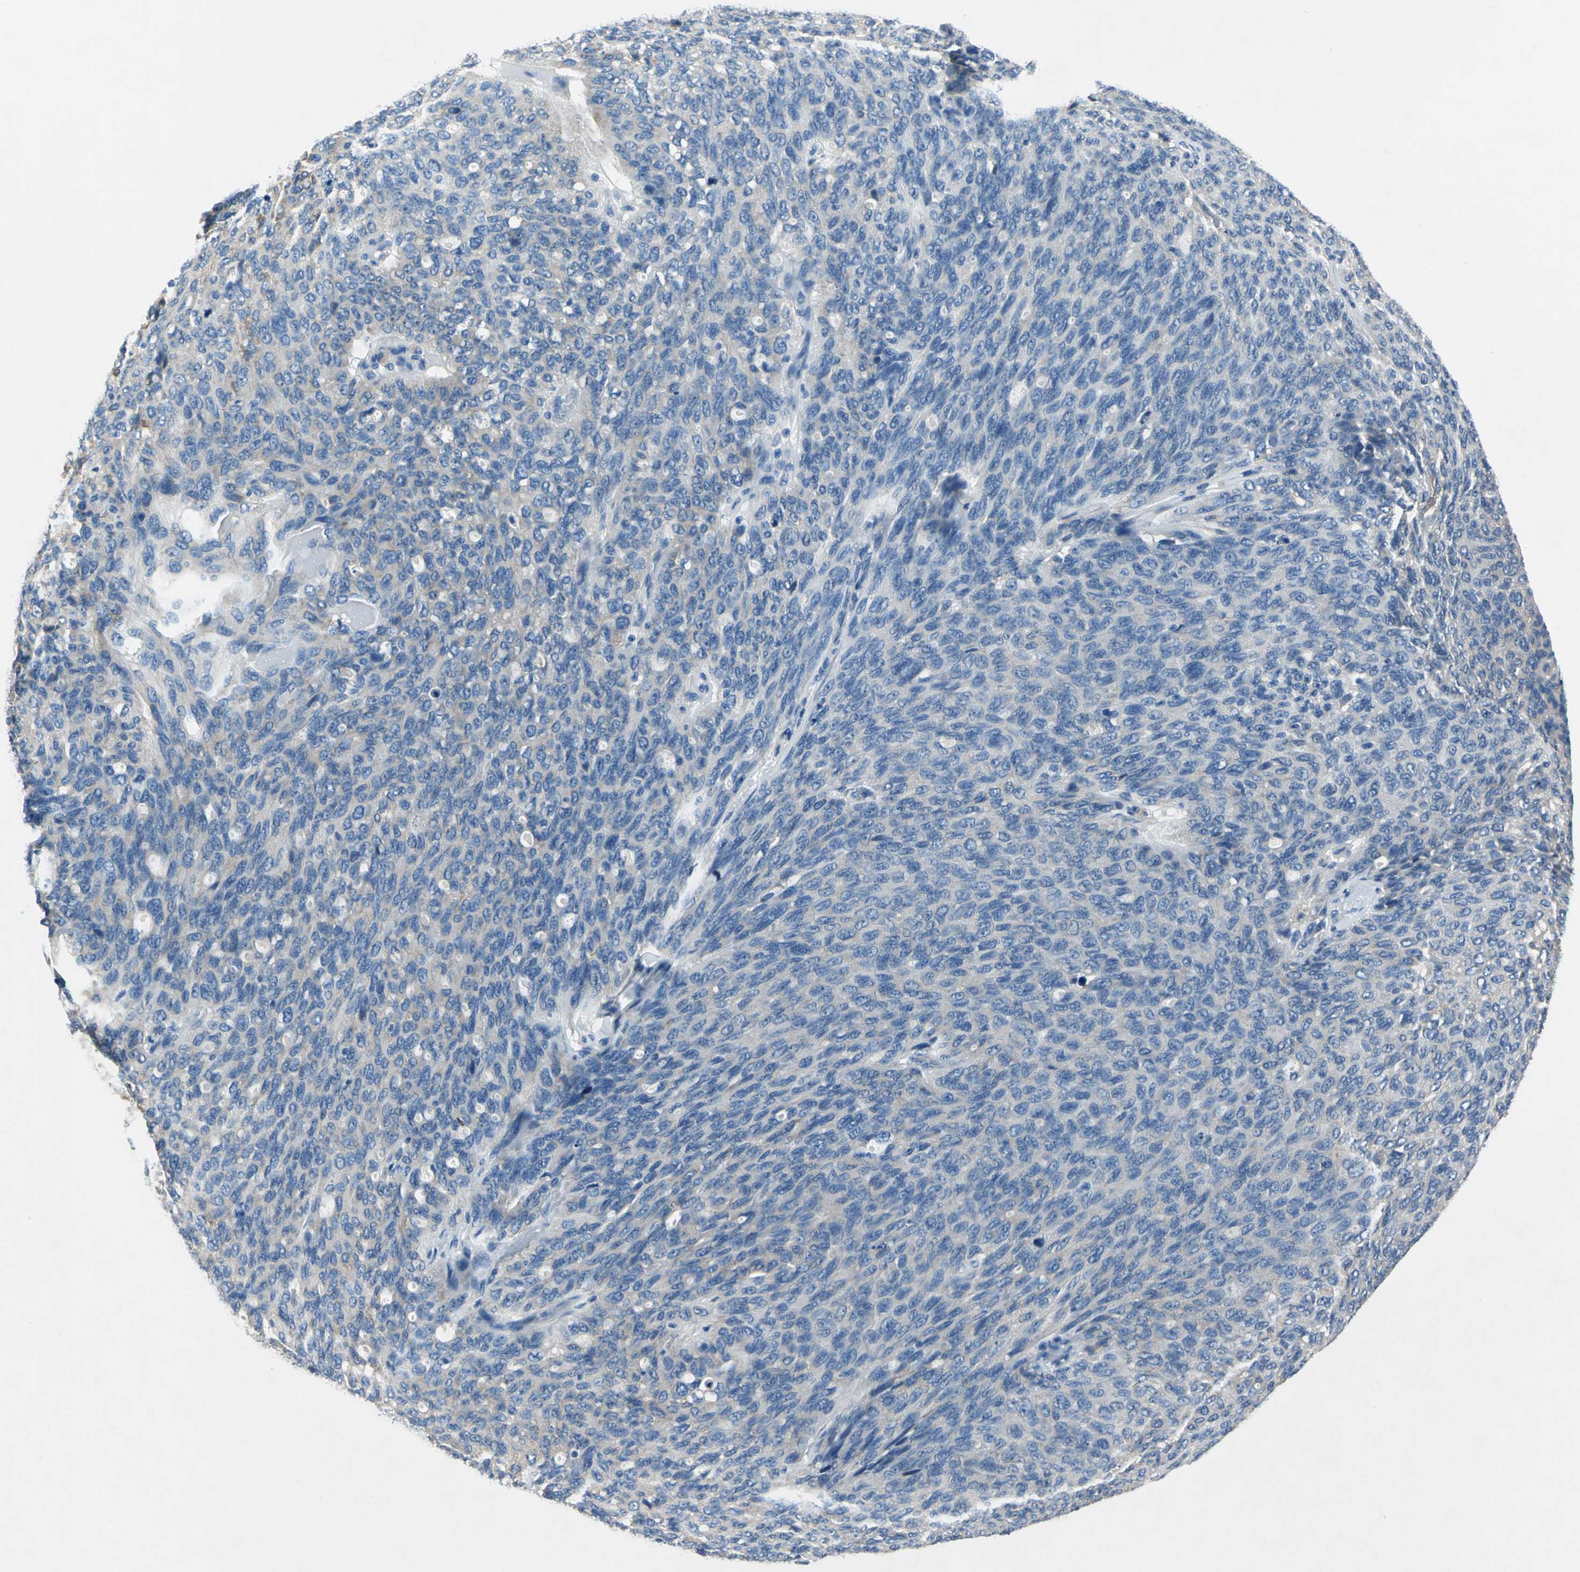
{"staining": {"intensity": "weak", "quantity": "25%-75%", "location": "cytoplasmic/membranous"}, "tissue": "ovarian cancer", "cell_type": "Tumor cells", "image_type": "cancer", "snomed": [{"axis": "morphology", "description": "Carcinoma, endometroid"}, {"axis": "topography", "description": "Ovary"}], "caption": "Protein expression analysis of human ovarian endometroid carcinoma reveals weak cytoplasmic/membranous positivity in approximately 25%-75% of tumor cells. (Stains: DAB in brown, nuclei in blue, Microscopy: brightfield microscopy at high magnification).", "gene": "TRIM25", "patient": {"sex": "female", "age": 60}}